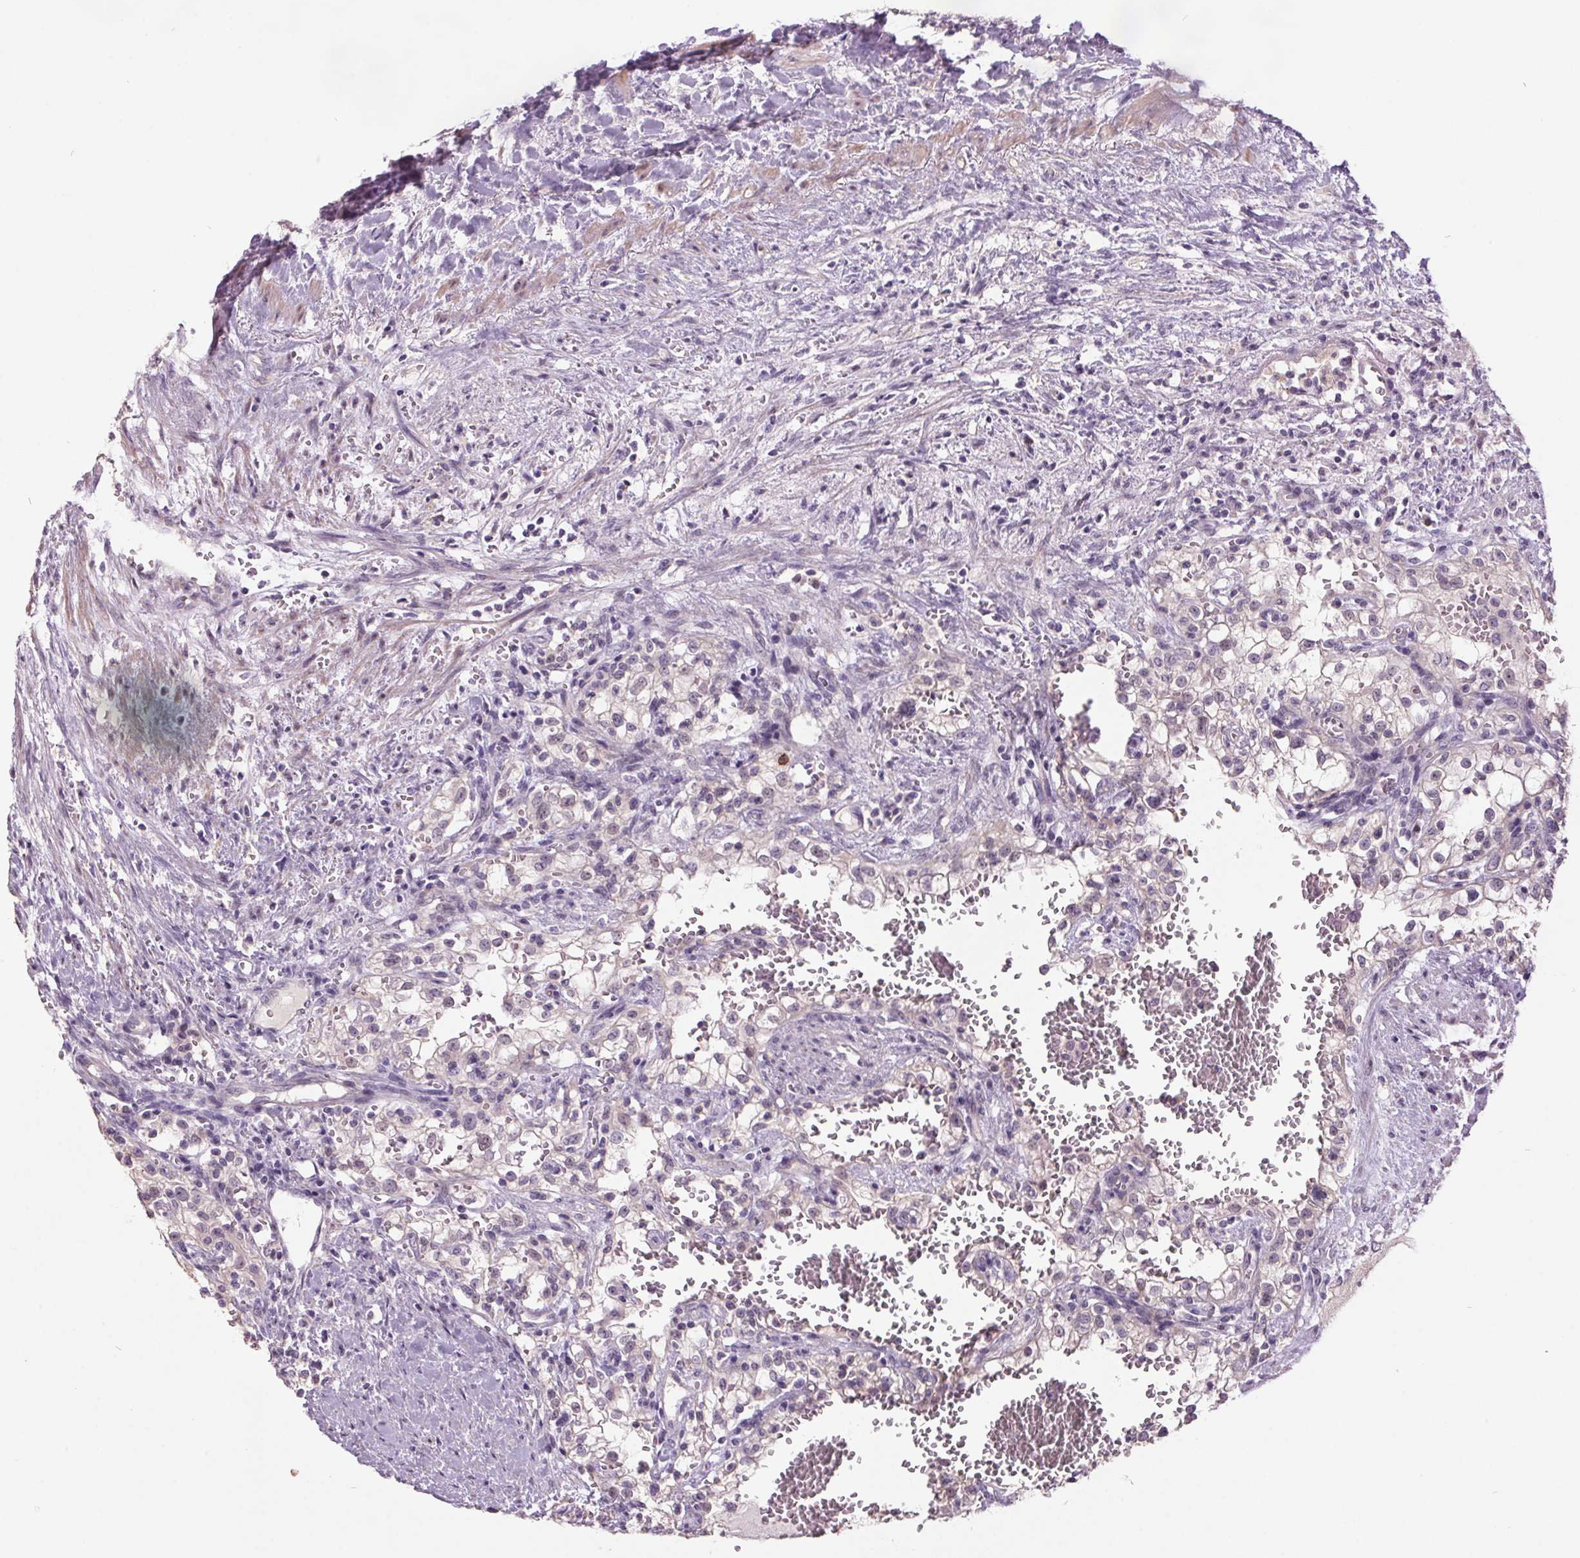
{"staining": {"intensity": "negative", "quantity": "none", "location": "none"}, "tissue": "renal cancer", "cell_type": "Tumor cells", "image_type": "cancer", "snomed": [{"axis": "morphology", "description": "Adenocarcinoma, NOS"}, {"axis": "topography", "description": "Kidney"}], "caption": "Immunohistochemical staining of human adenocarcinoma (renal) reveals no significant positivity in tumor cells.", "gene": "C2orf16", "patient": {"sex": "female", "age": 74}}